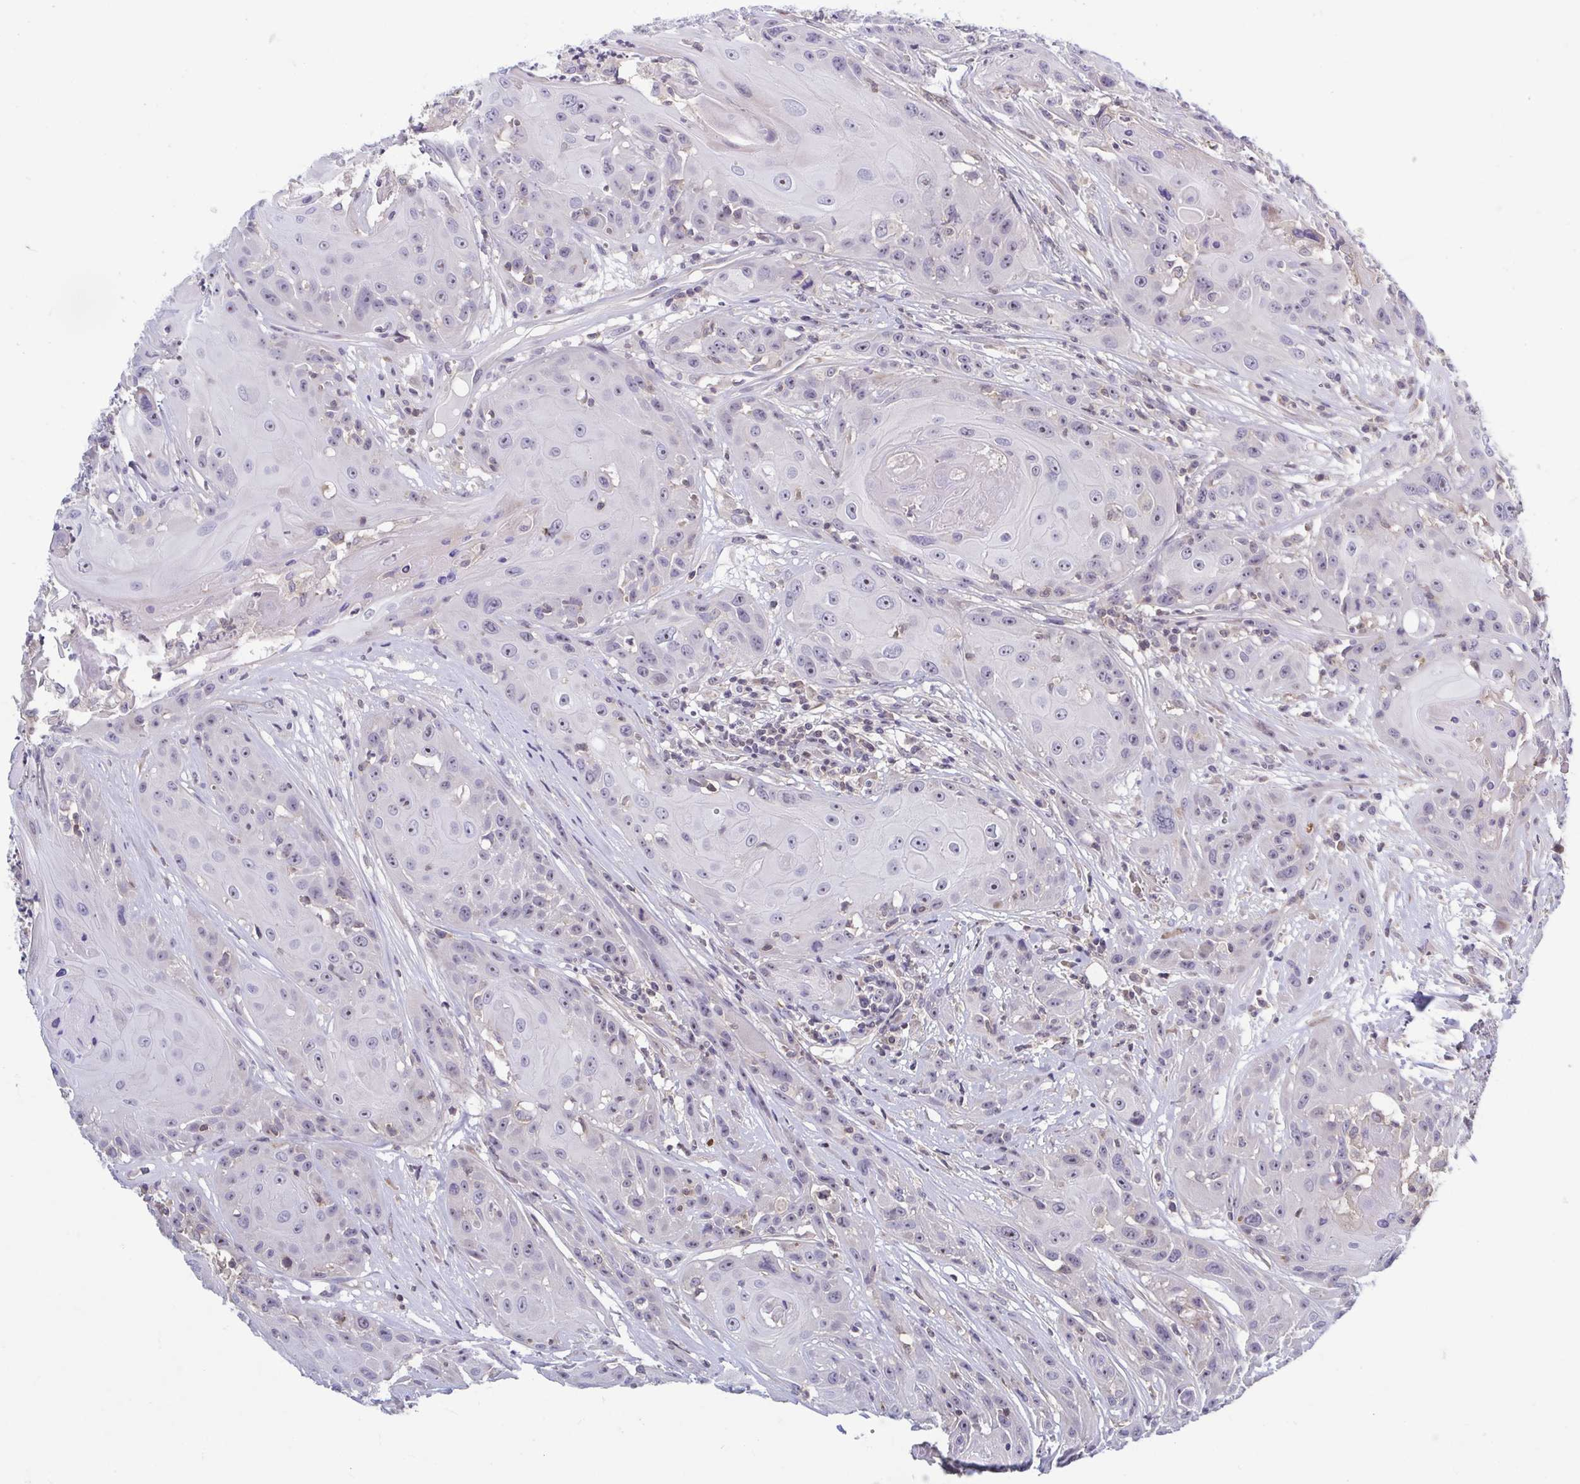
{"staining": {"intensity": "negative", "quantity": "none", "location": "none"}, "tissue": "head and neck cancer", "cell_type": "Tumor cells", "image_type": "cancer", "snomed": [{"axis": "morphology", "description": "Squamous cell carcinoma, NOS"}, {"axis": "topography", "description": "Skin"}, {"axis": "topography", "description": "Head-Neck"}], "caption": "Micrograph shows no significant protein positivity in tumor cells of head and neck cancer.", "gene": "LRRC38", "patient": {"sex": "male", "age": 80}}